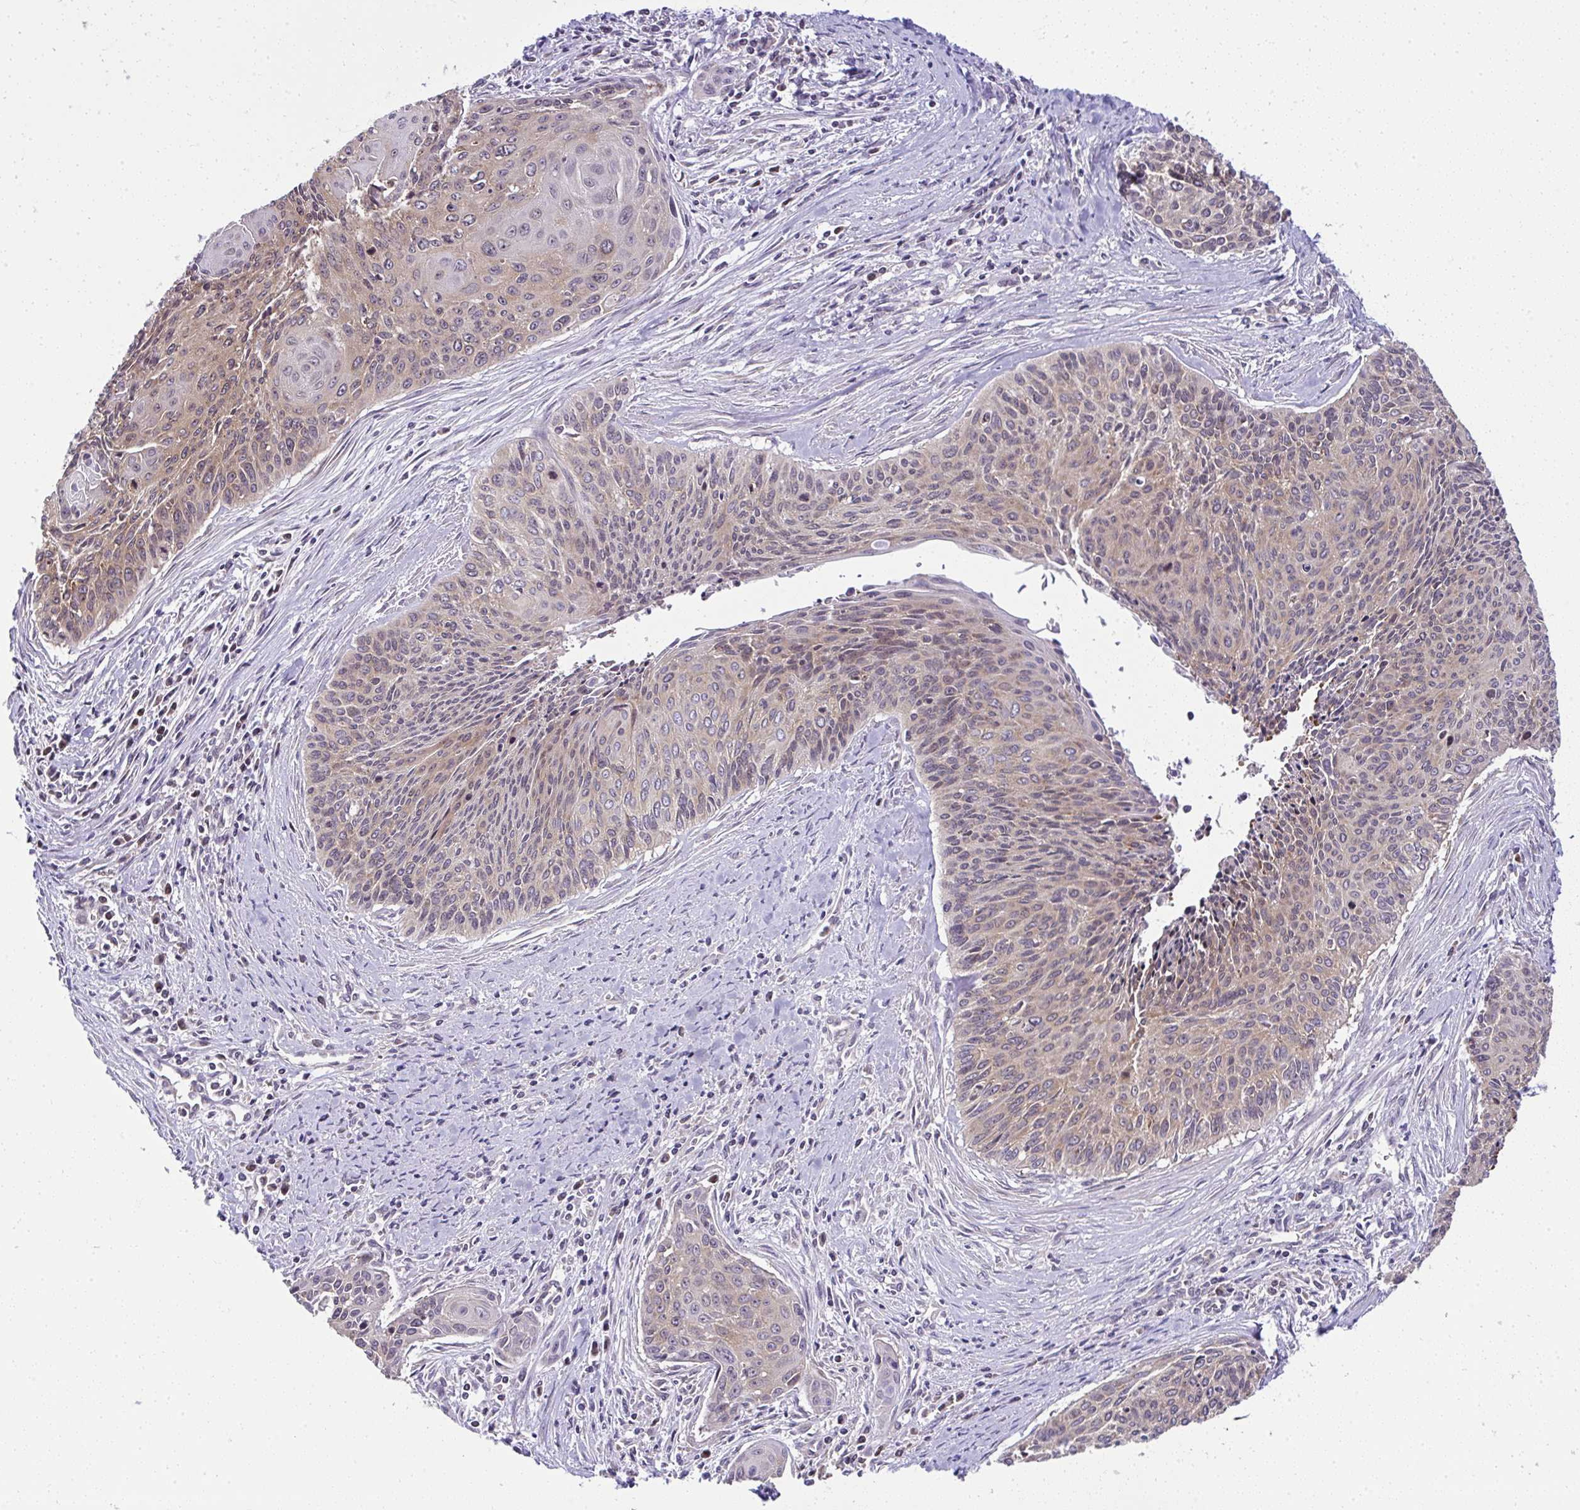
{"staining": {"intensity": "weak", "quantity": "25%-75%", "location": "cytoplasmic/membranous,nuclear"}, "tissue": "cervical cancer", "cell_type": "Tumor cells", "image_type": "cancer", "snomed": [{"axis": "morphology", "description": "Squamous cell carcinoma, NOS"}, {"axis": "topography", "description": "Cervix"}], "caption": "Squamous cell carcinoma (cervical) tissue reveals weak cytoplasmic/membranous and nuclear expression in approximately 25%-75% of tumor cells, visualized by immunohistochemistry.", "gene": "RPS7", "patient": {"sex": "female", "age": 55}}